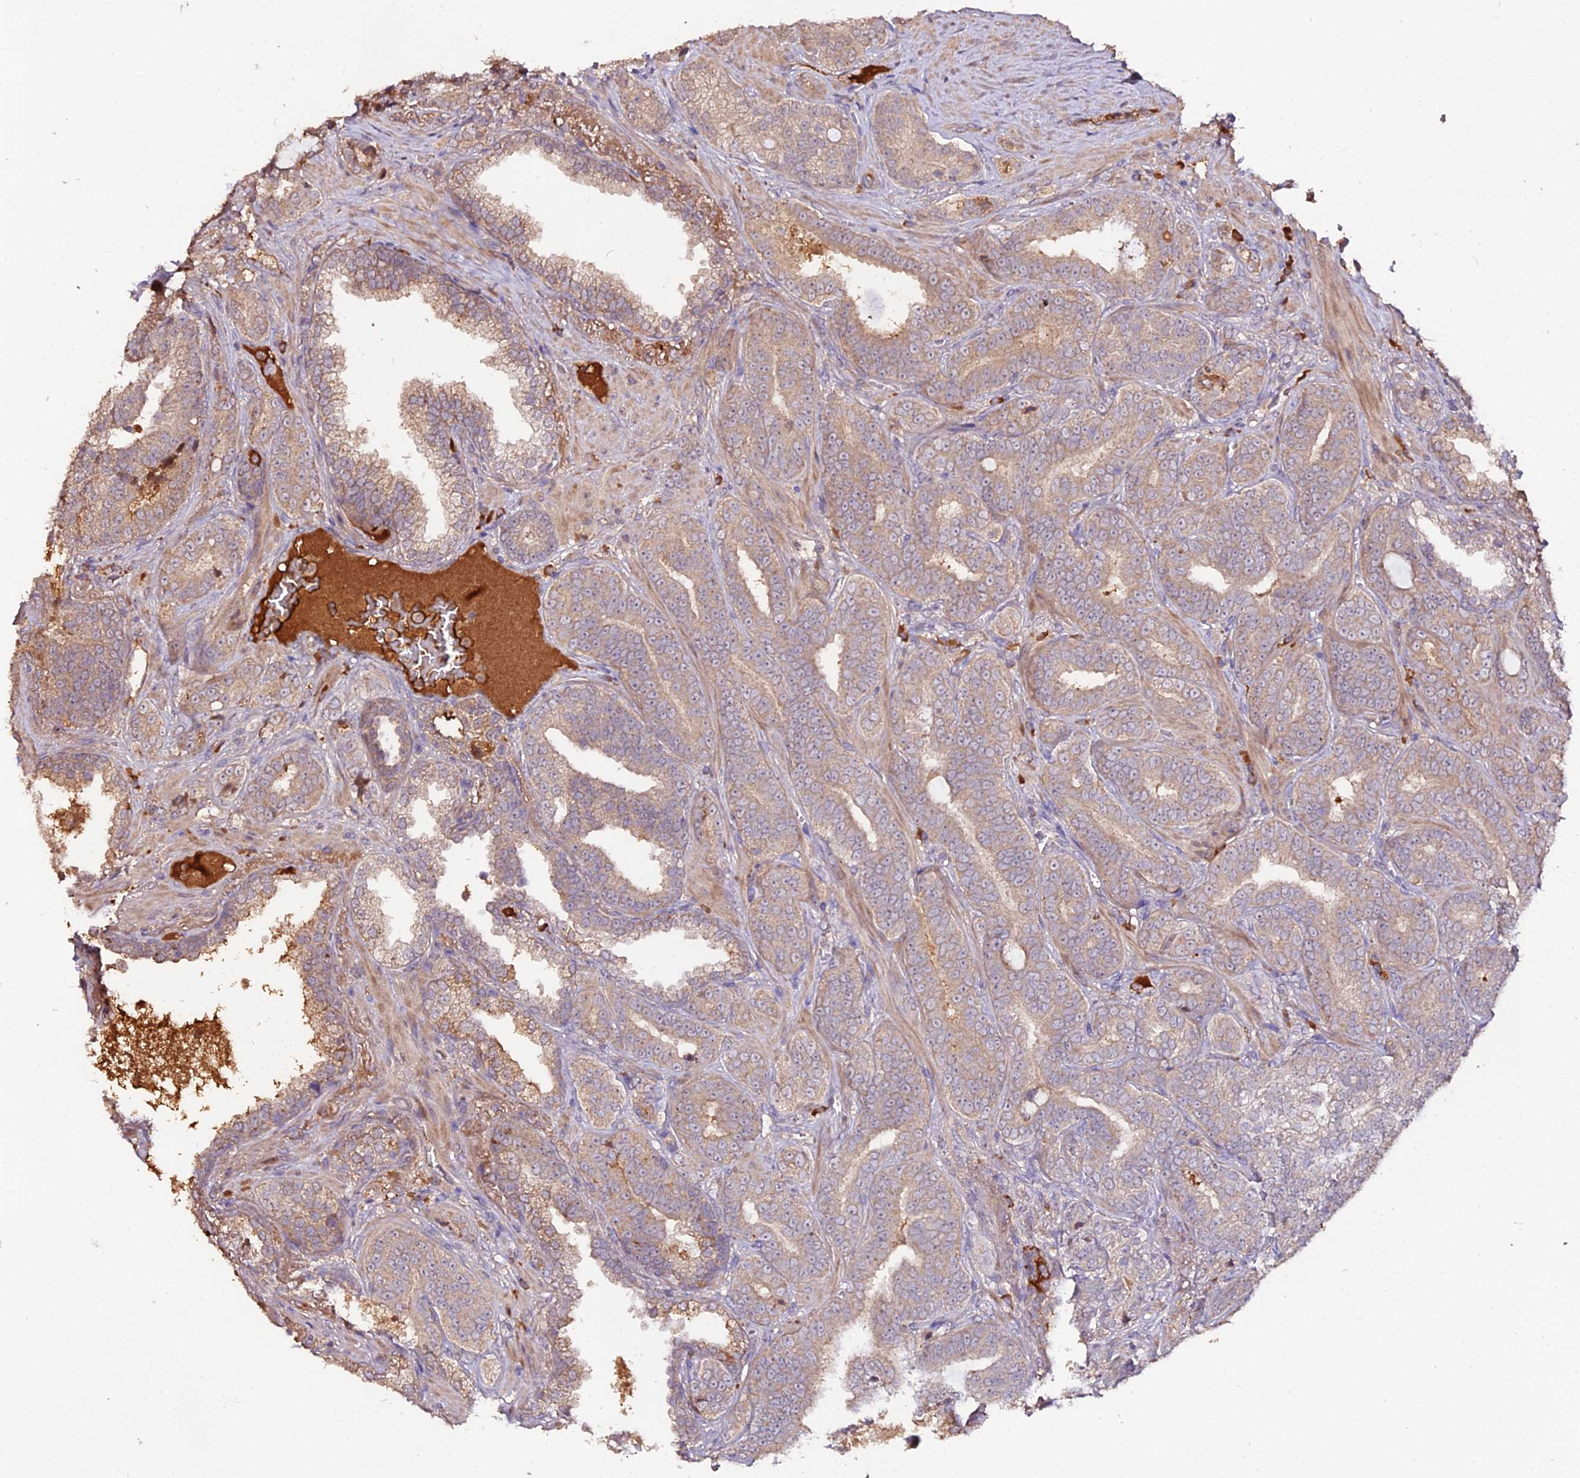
{"staining": {"intensity": "weak", "quantity": ">75%", "location": "cytoplasmic/membranous"}, "tissue": "prostate cancer", "cell_type": "Tumor cells", "image_type": "cancer", "snomed": [{"axis": "morphology", "description": "Adenocarcinoma, High grade"}, {"axis": "topography", "description": "Prostate and seminal vesicle, NOS"}], "caption": "There is low levels of weak cytoplasmic/membranous expression in tumor cells of prostate cancer, as demonstrated by immunohistochemical staining (brown color).", "gene": "KCTD16", "patient": {"sex": "male", "age": 67}}